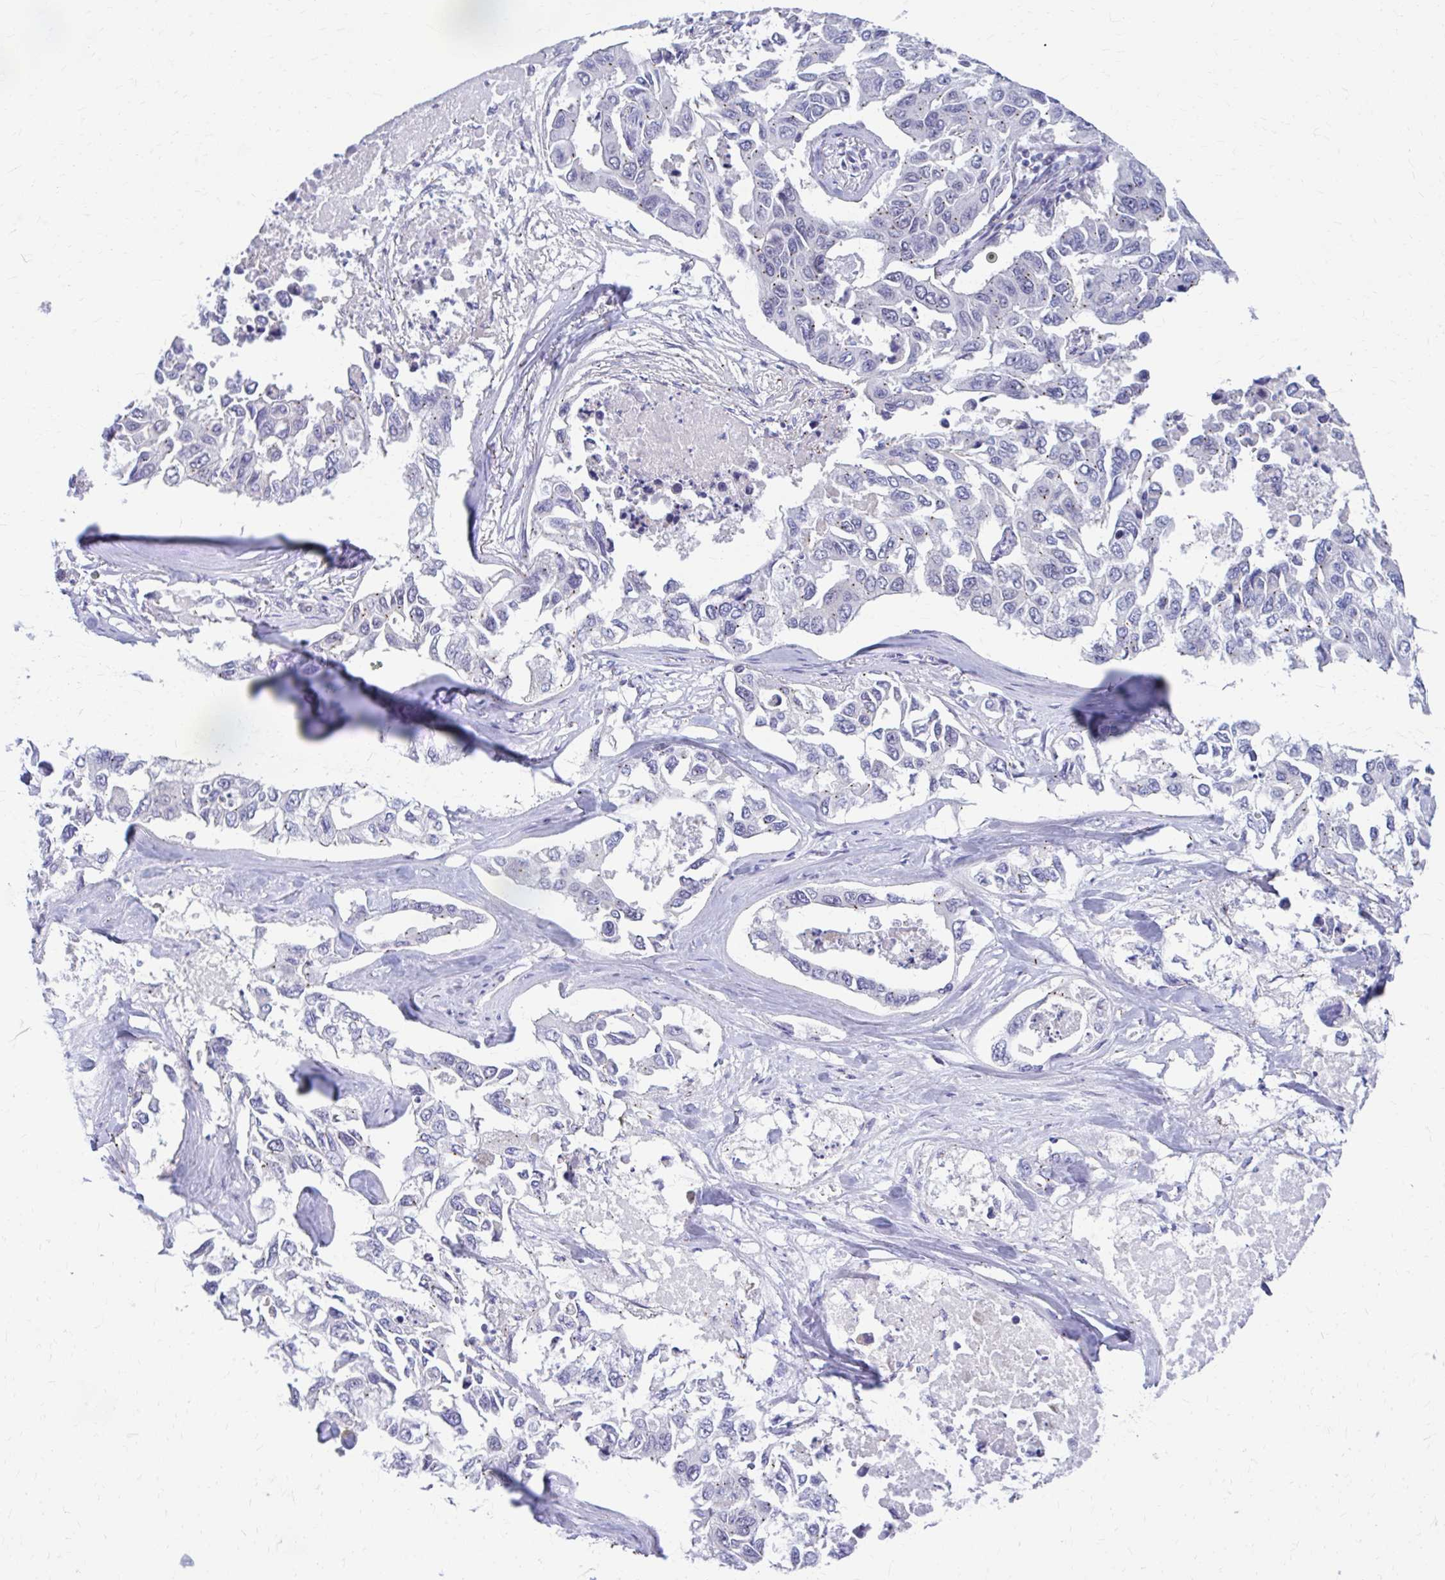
{"staining": {"intensity": "moderate", "quantity": "<25%", "location": "cytoplasmic/membranous"}, "tissue": "lung cancer", "cell_type": "Tumor cells", "image_type": "cancer", "snomed": [{"axis": "morphology", "description": "Adenocarcinoma, NOS"}, {"axis": "topography", "description": "Lung"}], "caption": "A photomicrograph of human lung cancer stained for a protein displays moderate cytoplasmic/membranous brown staining in tumor cells.", "gene": "RADIL", "patient": {"sex": "male", "age": 64}}